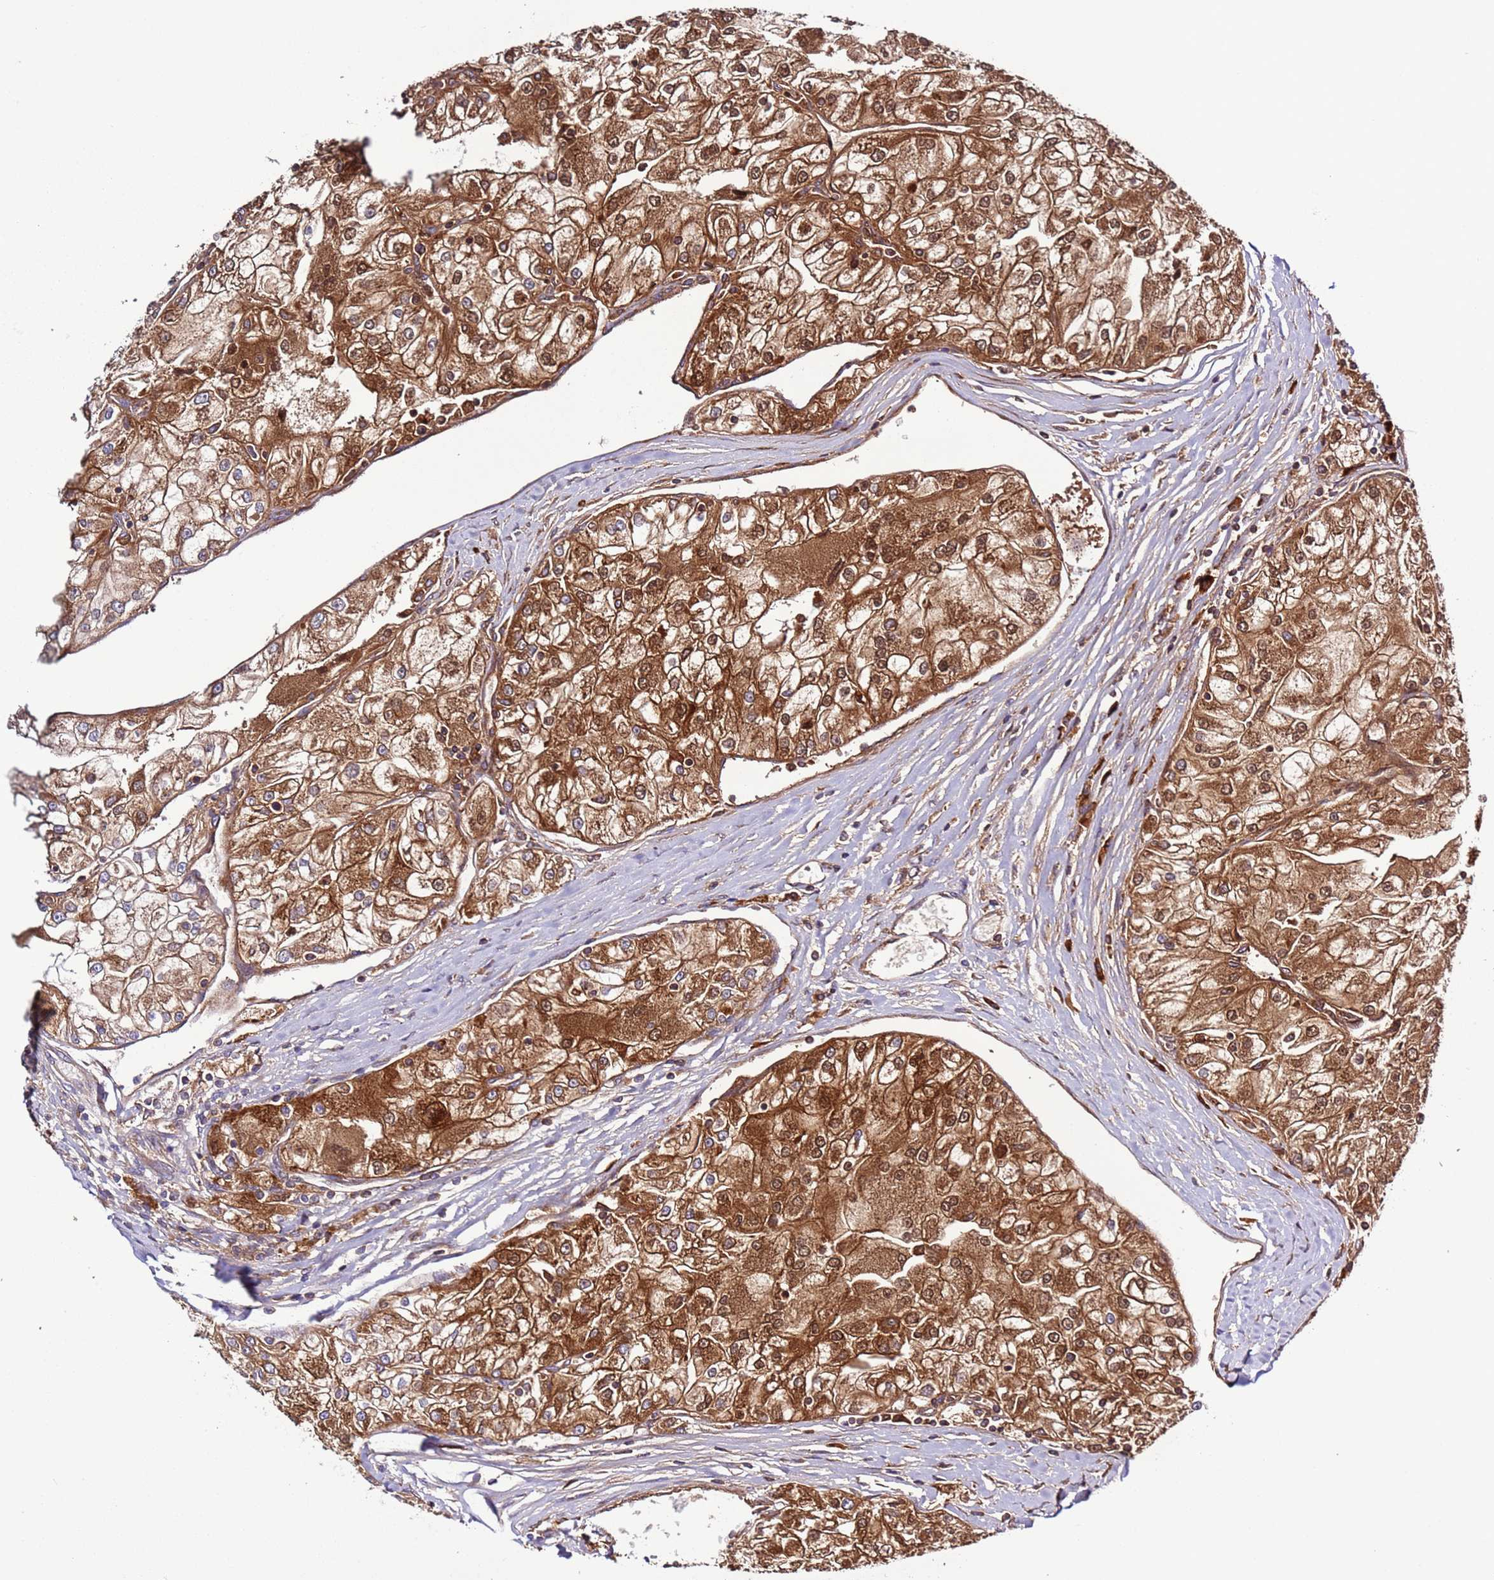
{"staining": {"intensity": "strong", "quantity": ">75%", "location": "cytoplasmic/membranous,nuclear"}, "tissue": "renal cancer", "cell_type": "Tumor cells", "image_type": "cancer", "snomed": [{"axis": "morphology", "description": "Adenocarcinoma, NOS"}, {"axis": "topography", "description": "Kidney"}], "caption": "Immunohistochemical staining of renal adenocarcinoma displays high levels of strong cytoplasmic/membranous and nuclear protein positivity in approximately >75% of tumor cells. (Brightfield microscopy of DAB IHC at high magnification).", "gene": "SPCS1", "patient": {"sex": "female", "age": 72}}